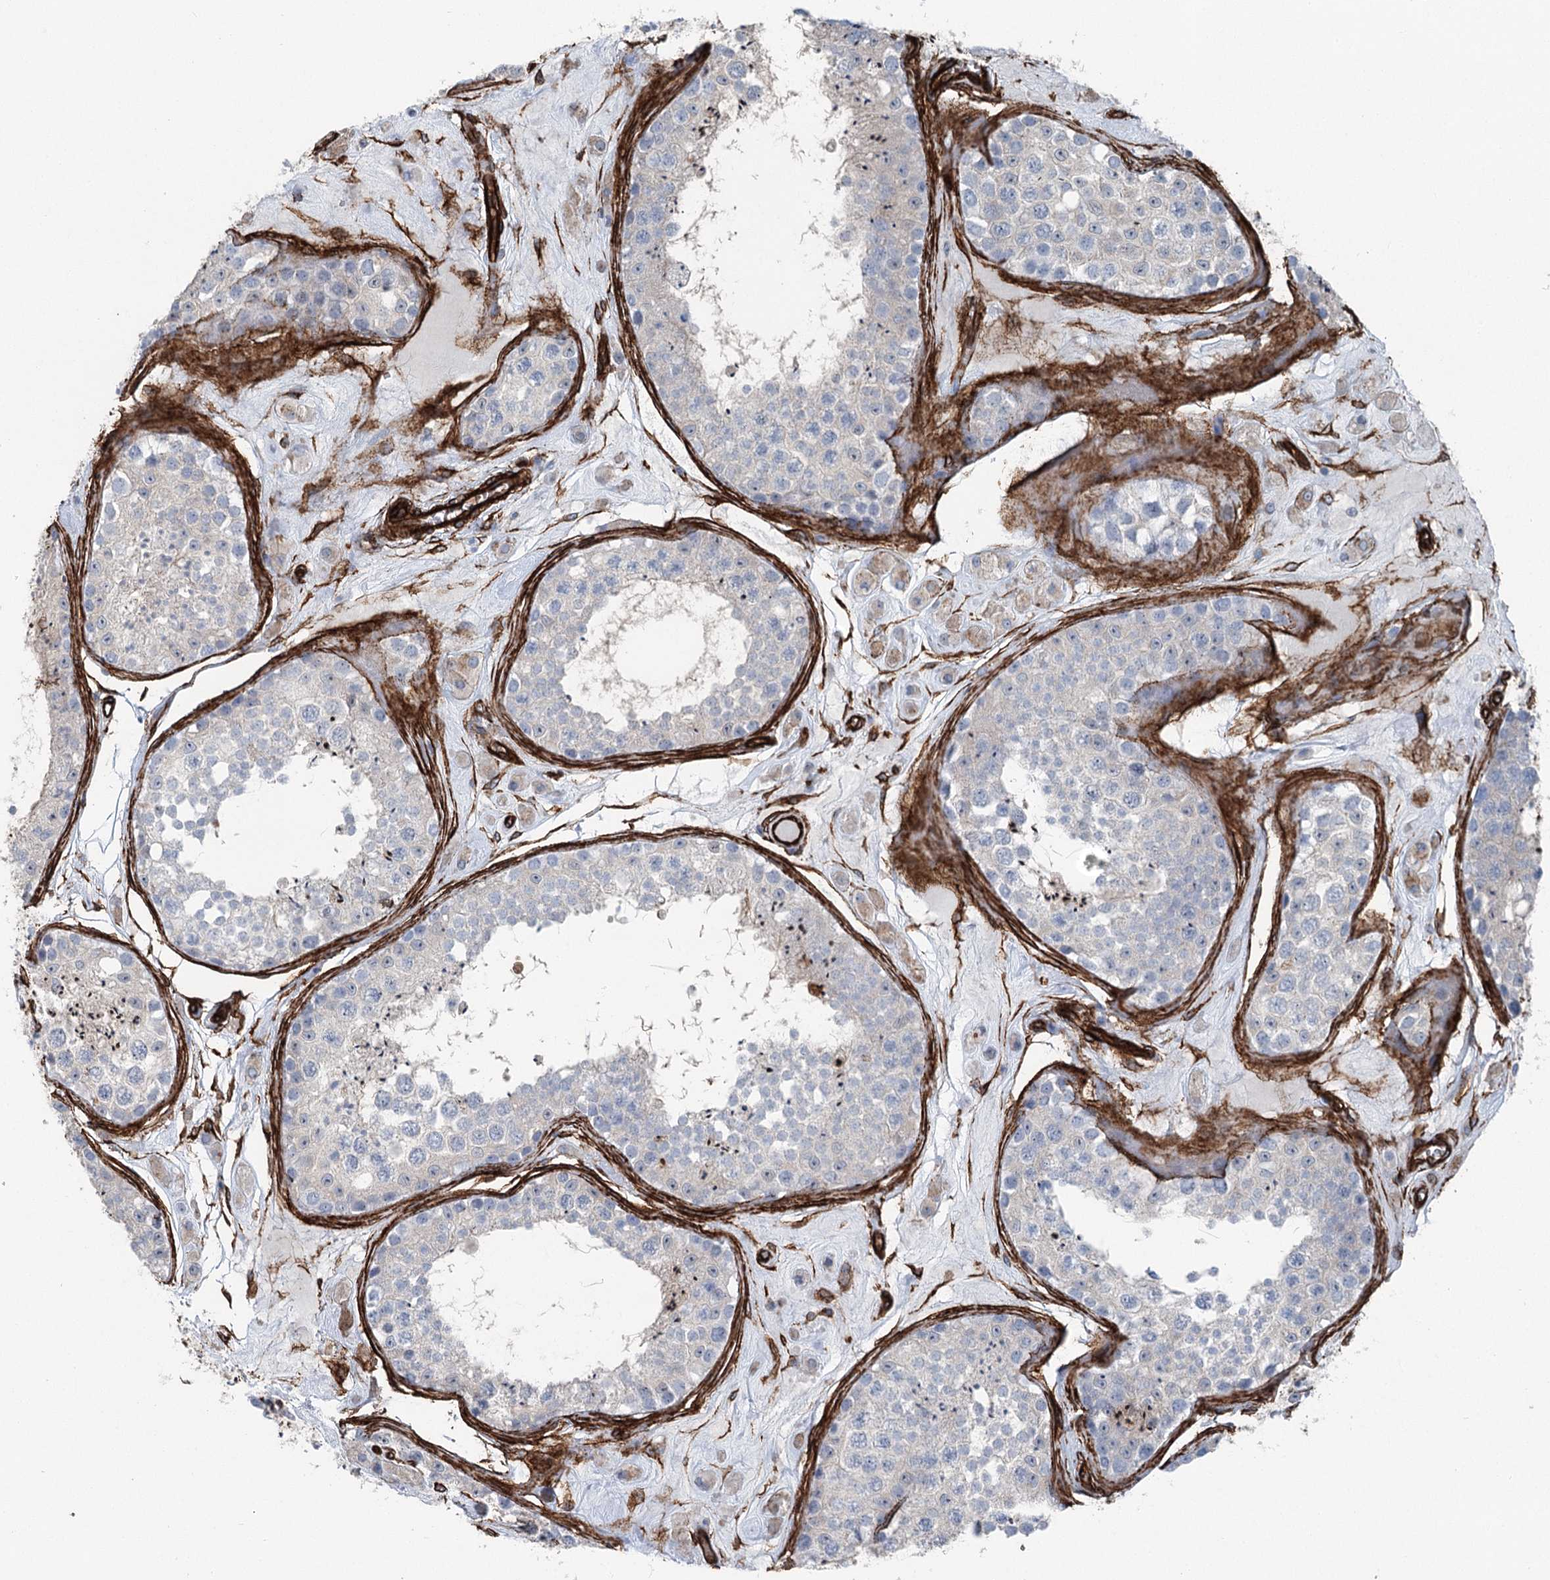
{"staining": {"intensity": "negative", "quantity": "none", "location": "none"}, "tissue": "testis", "cell_type": "Cells in seminiferous ducts", "image_type": "normal", "snomed": [{"axis": "morphology", "description": "Normal tissue, NOS"}, {"axis": "topography", "description": "Testis"}], "caption": "IHC image of unremarkable human testis stained for a protein (brown), which demonstrates no positivity in cells in seminiferous ducts.", "gene": "IQSEC1", "patient": {"sex": "male", "age": 25}}